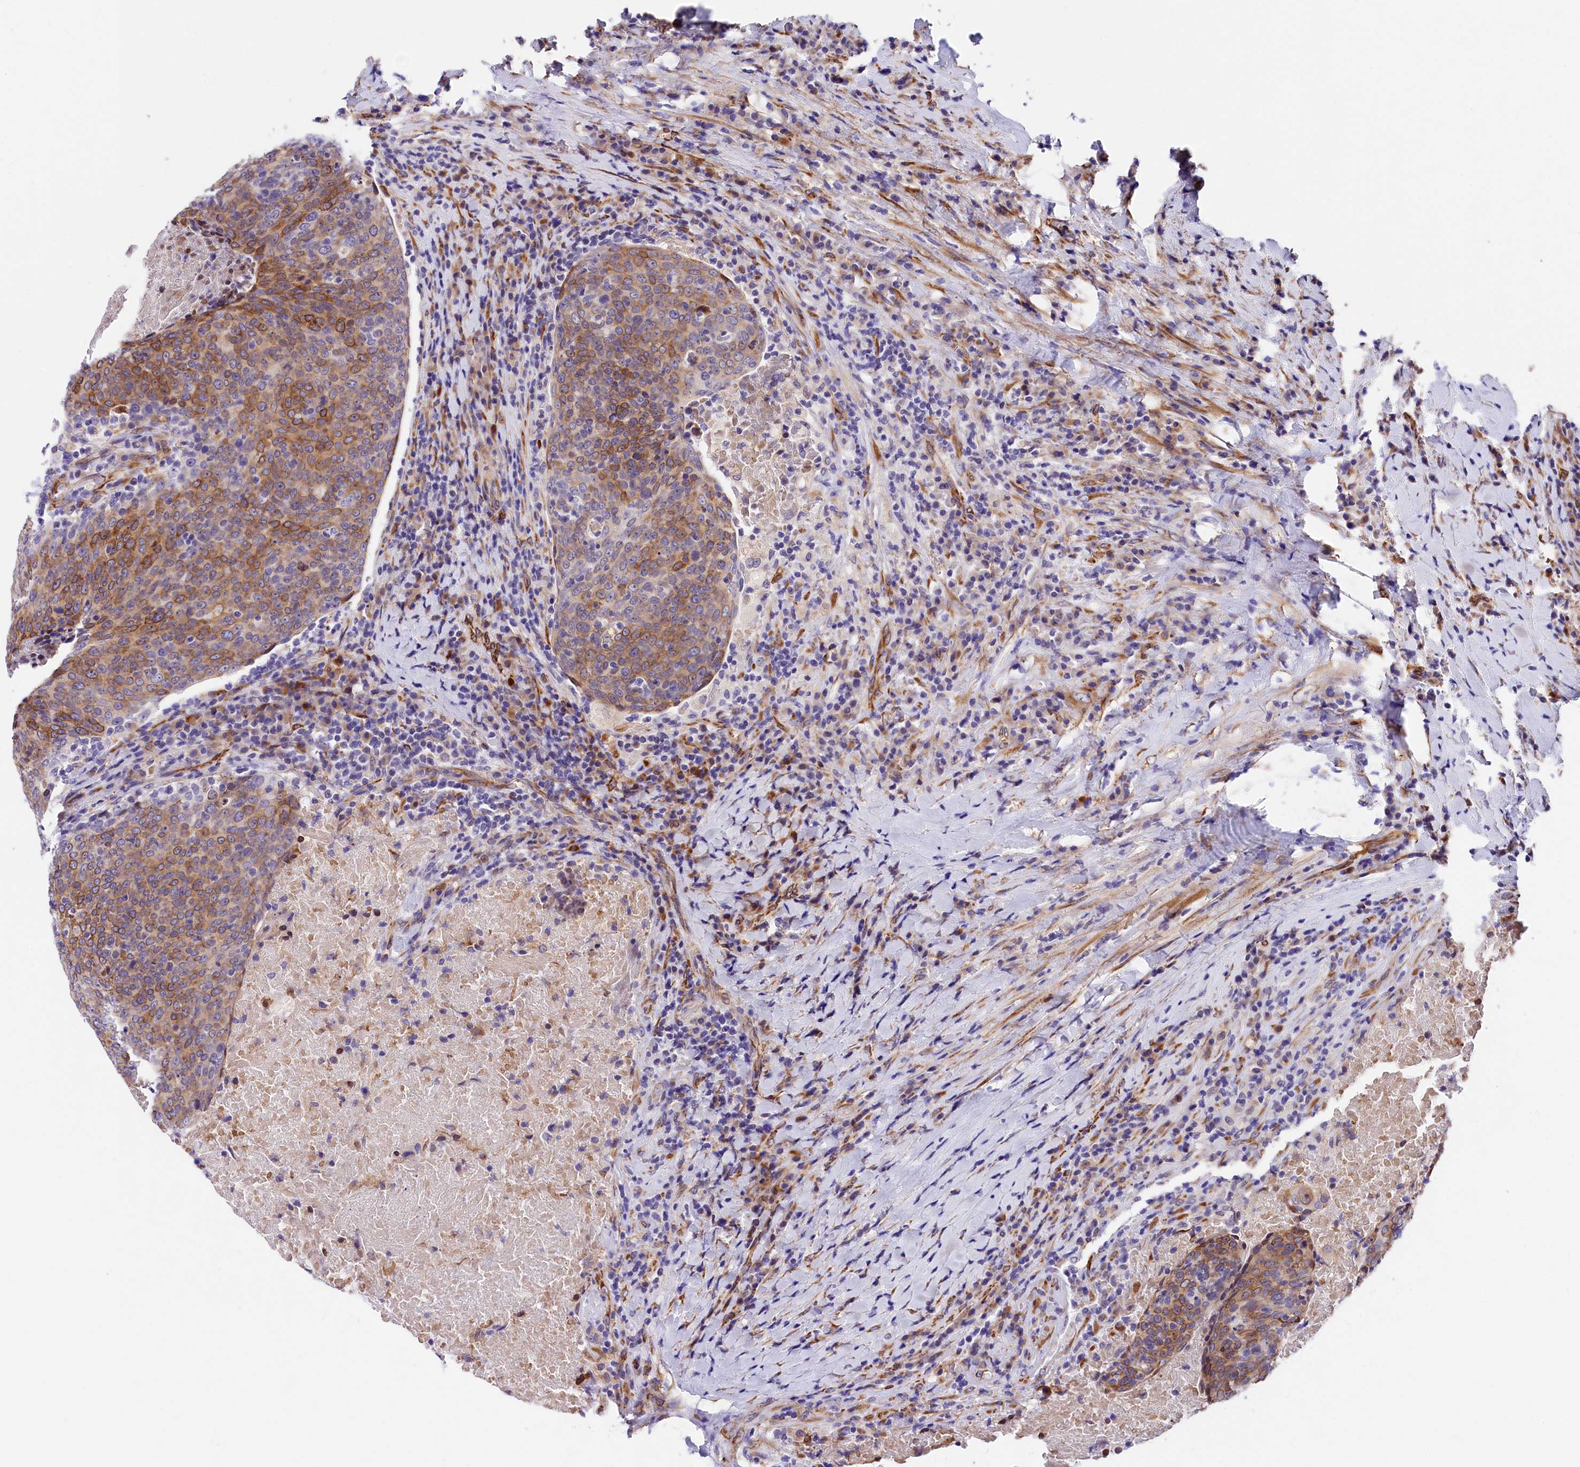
{"staining": {"intensity": "moderate", "quantity": ">75%", "location": "cytoplasmic/membranous"}, "tissue": "head and neck cancer", "cell_type": "Tumor cells", "image_type": "cancer", "snomed": [{"axis": "morphology", "description": "Squamous cell carcinoma, NOS"}, {"axis": "morphology", "description": "Squamous cell carcinoma, metastatic, NOS"}, {"axis": "topography", "description": "Lymph node"}, {"axis": "topography", "description": "Head-Neck"}], "caption": "Immunohistochemical staining of human head and neck cancer (squamous cell carcinoma) demonstrates medium levels of moderate cytoplasmic/membranous protein positivity in approximately >75% of tumor cells.", "gene": "ITGA1", "patient": {"sex": "male", "age": 62}}